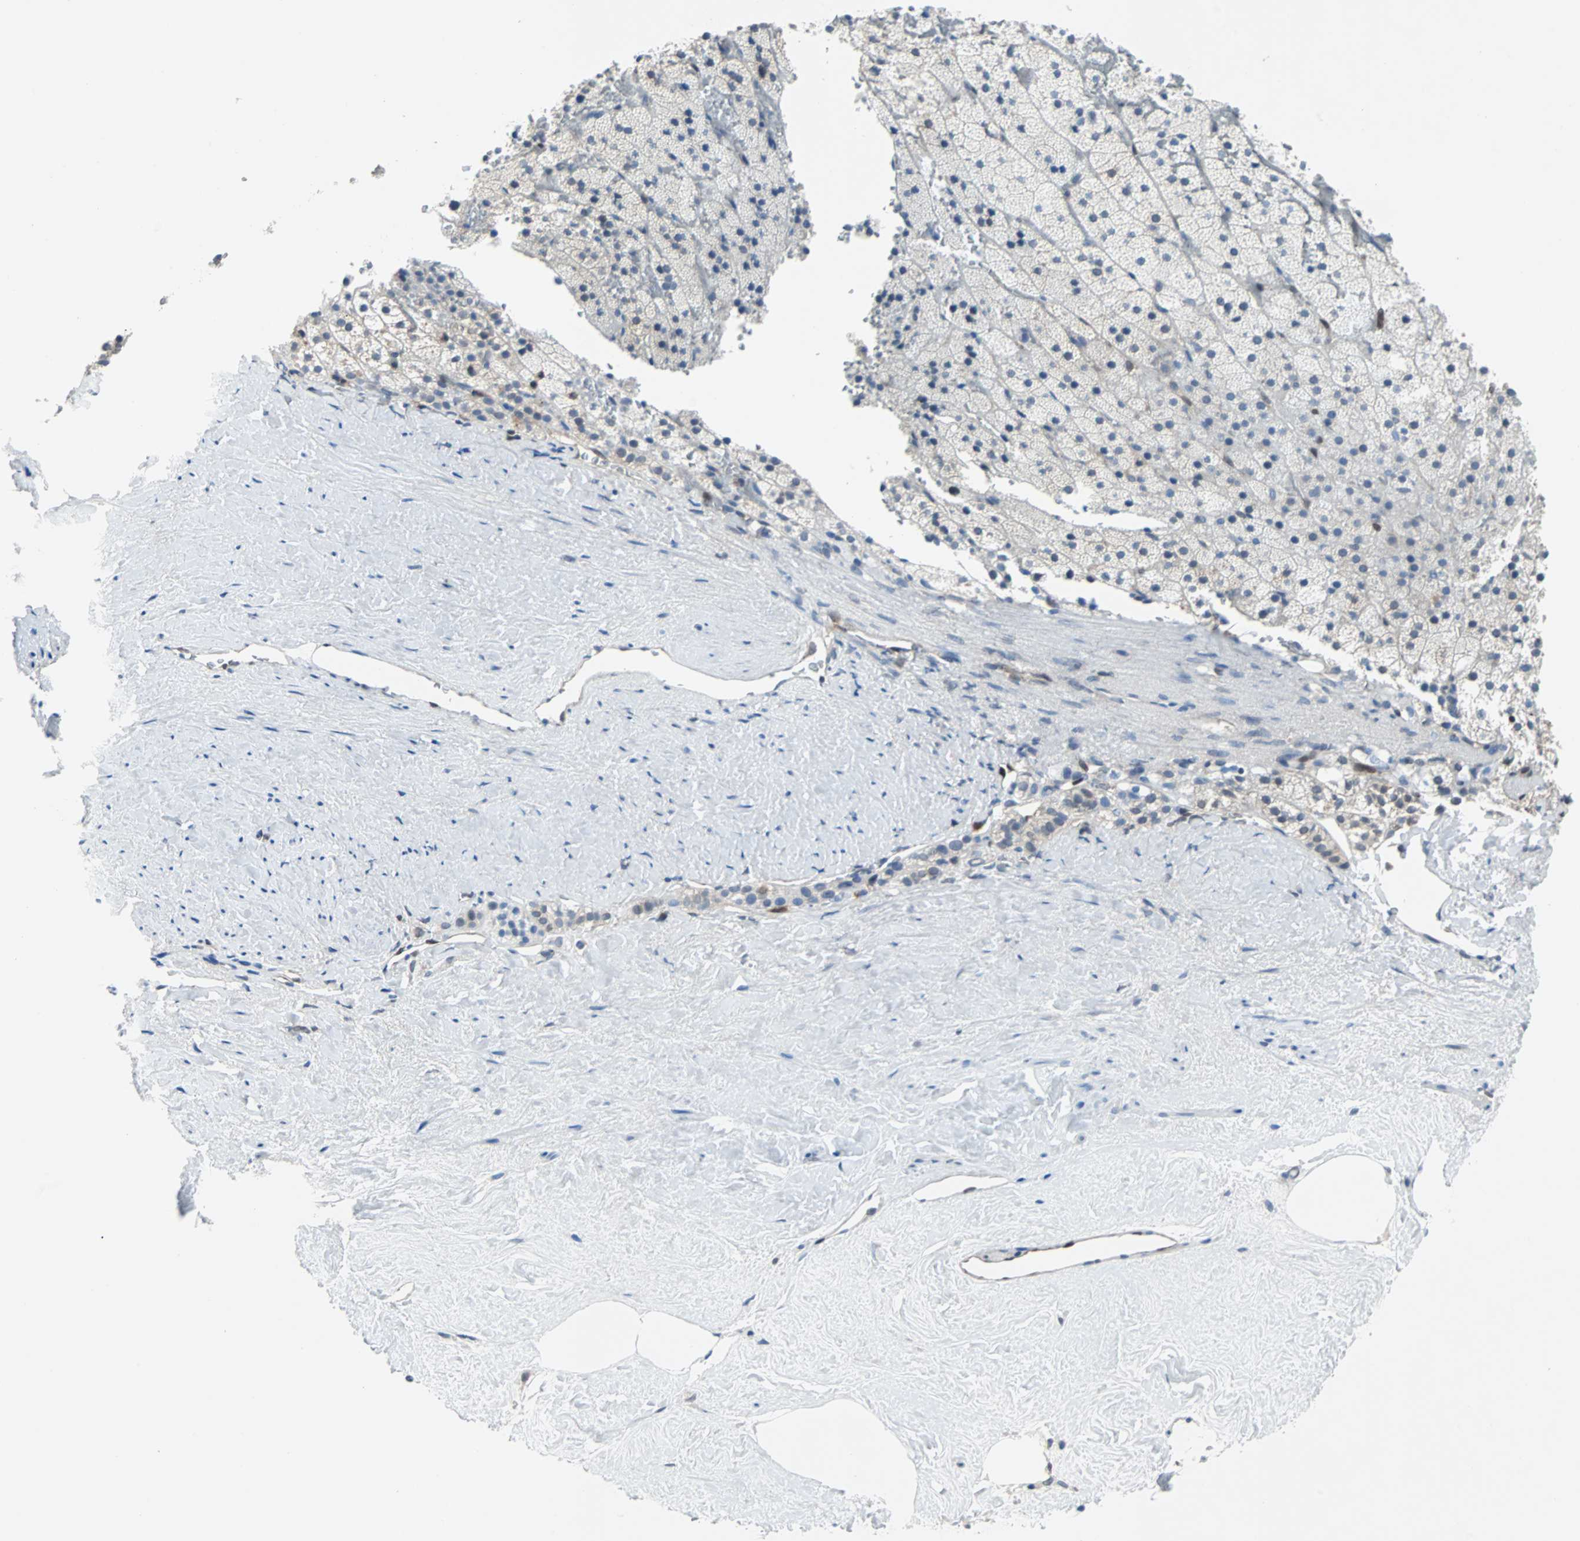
{"staining": {"intensity": "negative", "quantity": "none", "location": "none"}, "tissue": "adrenal gland", "cell_type": "Glandular cells", "image_type": "normal", "snomed": [{"axis": "morphology", "description": "Normal tissue, NOS"}, {"axis": "topography", "description": "Adrenal gland"}], "caption": "DAB immunohistochemical staining of benign adrenal gland shows no significant staining in glandular cells. (DAB IHC, high magnification).", "gene": "MAP2K6", "patient": {"sex": "male", "age": 35}}